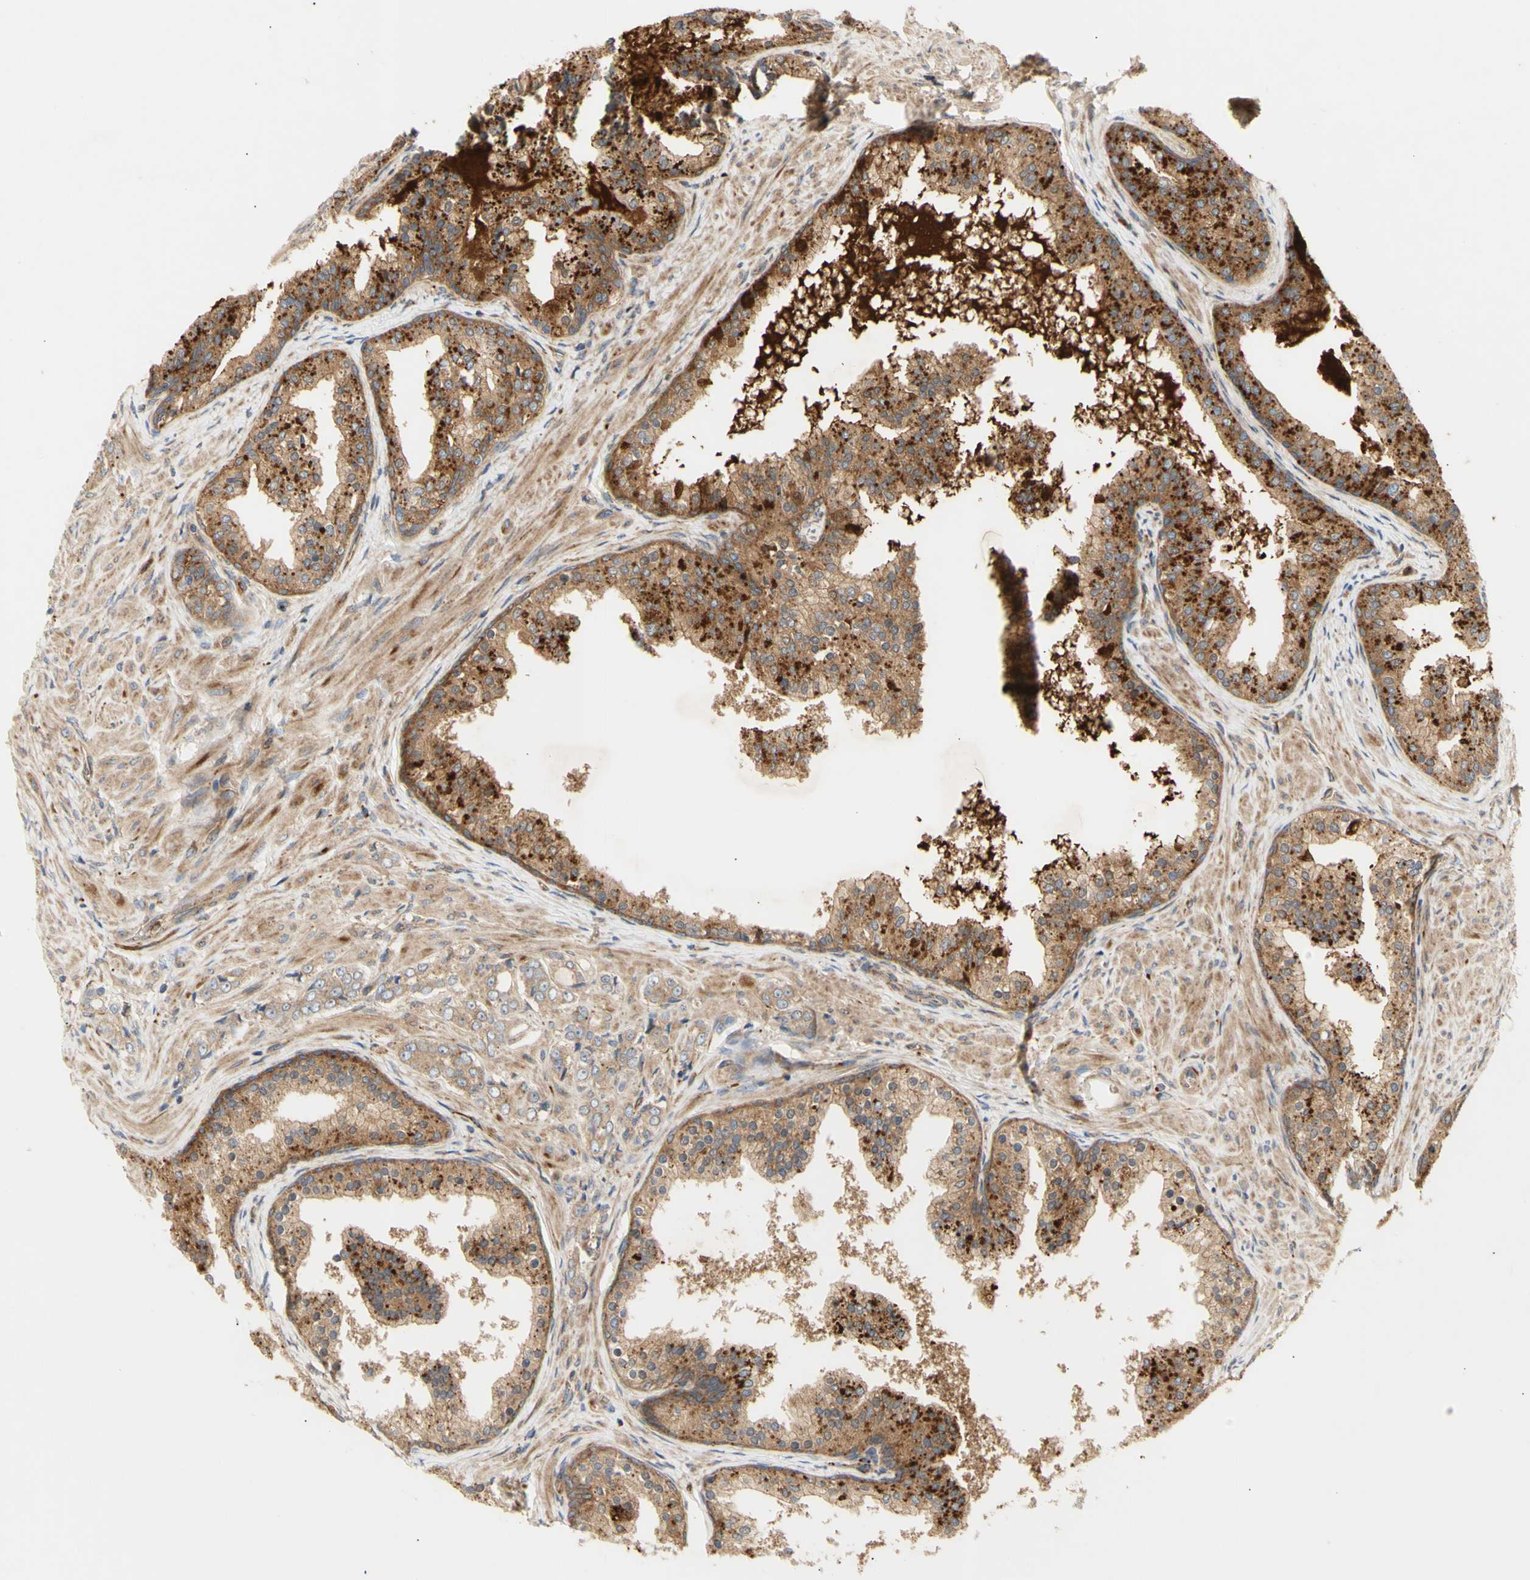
{"staining": {"intensity": "moderate", "quantity": ">75%", "location": "cytoplasmic/membranous"}, "tissue": "prostate cancer", "cell_type": "Tumor cells", "image_type": "cancer", "snomed": [{"axis": "morphology", "description": "Adenocarcinoma, Low grade"}, {"axis": "topography", "description": "Prostate"}], "caption": "Immunohistochemistry of human adenocarcinoma (low-grade) (prostate) demonstrates medium levels of moderate cytoplasmic/membranous positivity in approximately >75% of tumor cells.", "gene": "TUBG2", "patient": {"sex": "male", "age": 60}}